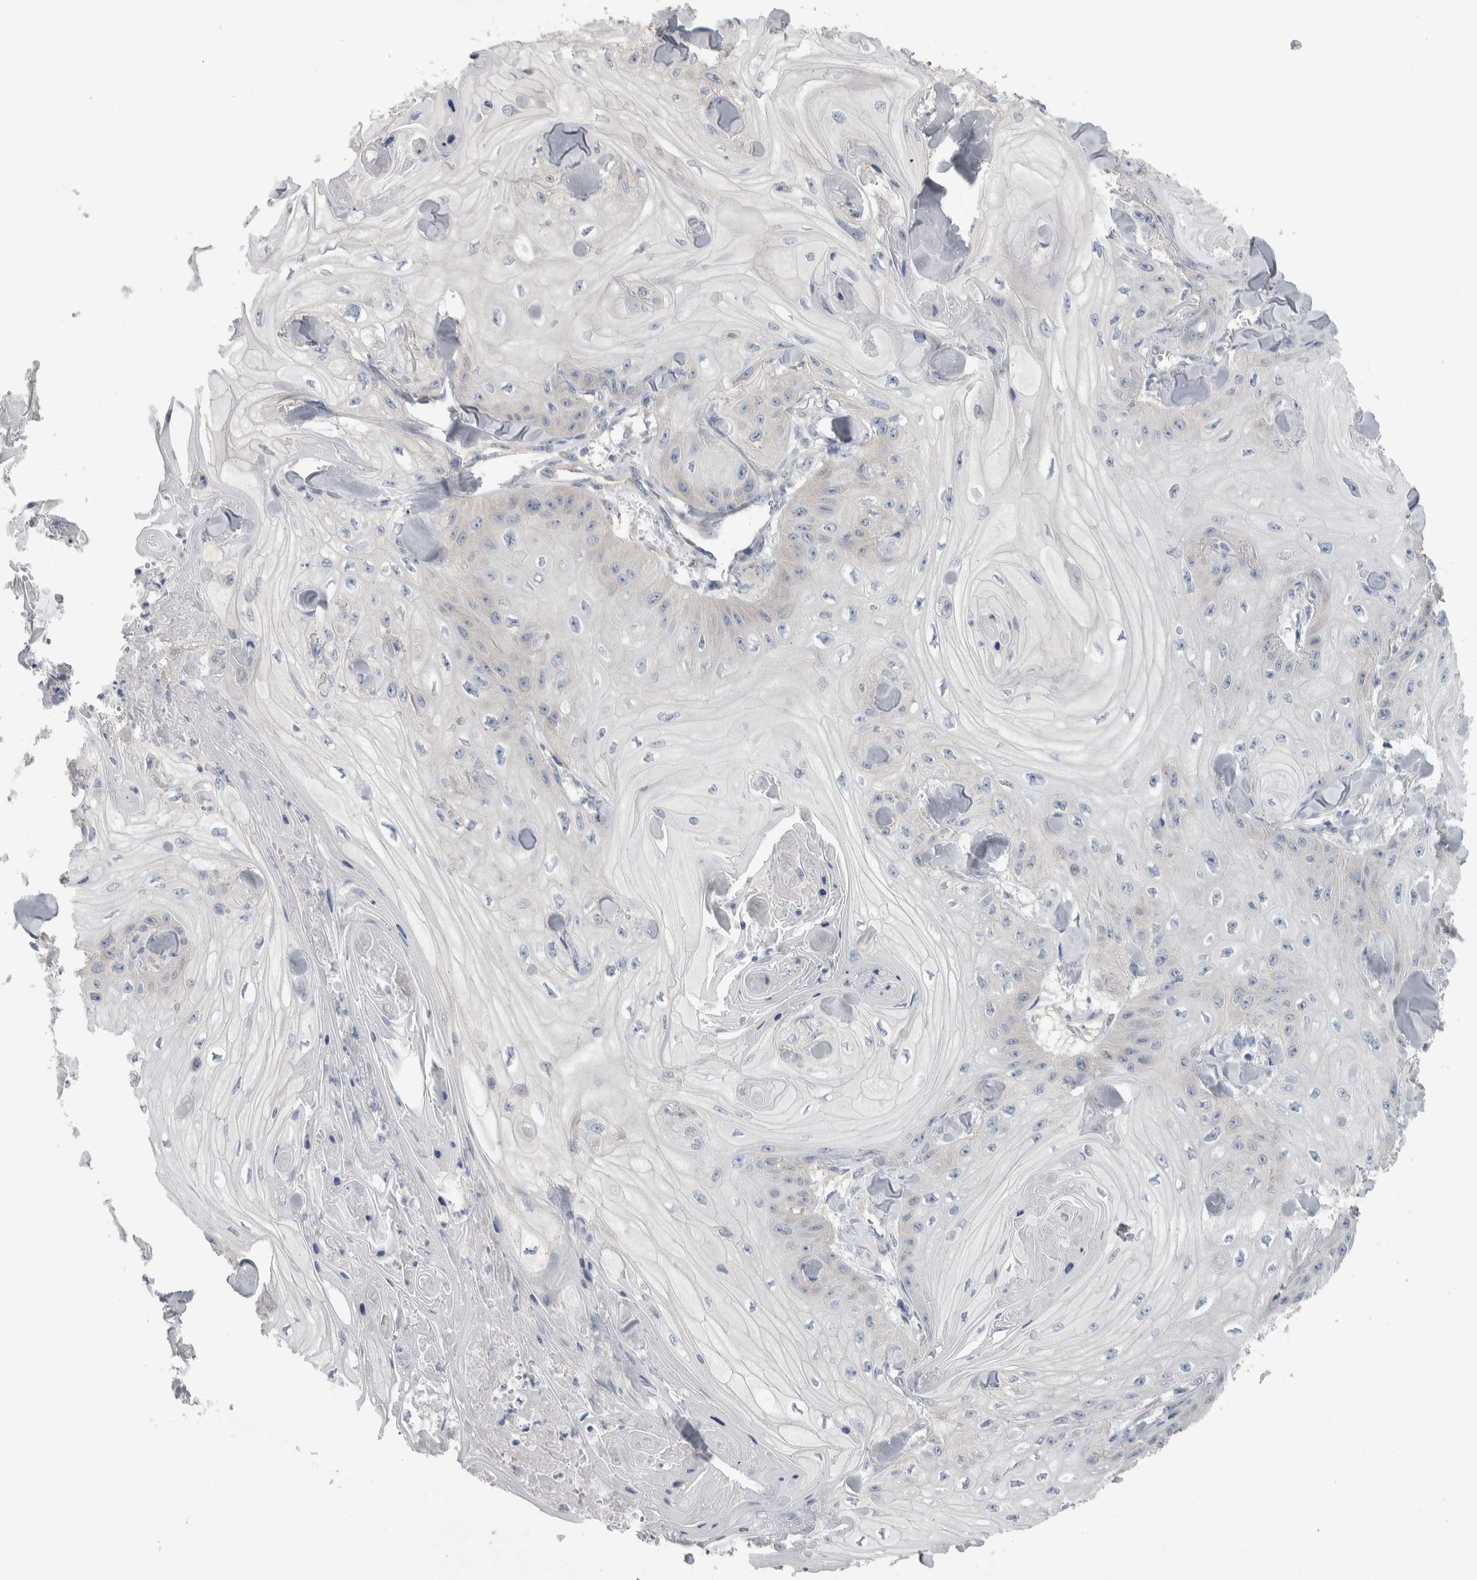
{"staining": {"intensity": "negative", "quantity": "none", "location": "none"}, "tissue": "skin cancer", "cell_type": "Tumor cells", "image_type": "cancer", "snomed": [{"axis": "morphology", "description": "Squamous cell carcinoma, NOS"}, {"axis": "topography", "description": "Skin"}], "caption": "DAB immunohistochemical staining of skin cancer (squamous cell carcinoma) exhibits no significant expression in tumor cells.", "gene": "GPHN", "patient": {"sex": "male", "age": 74}}